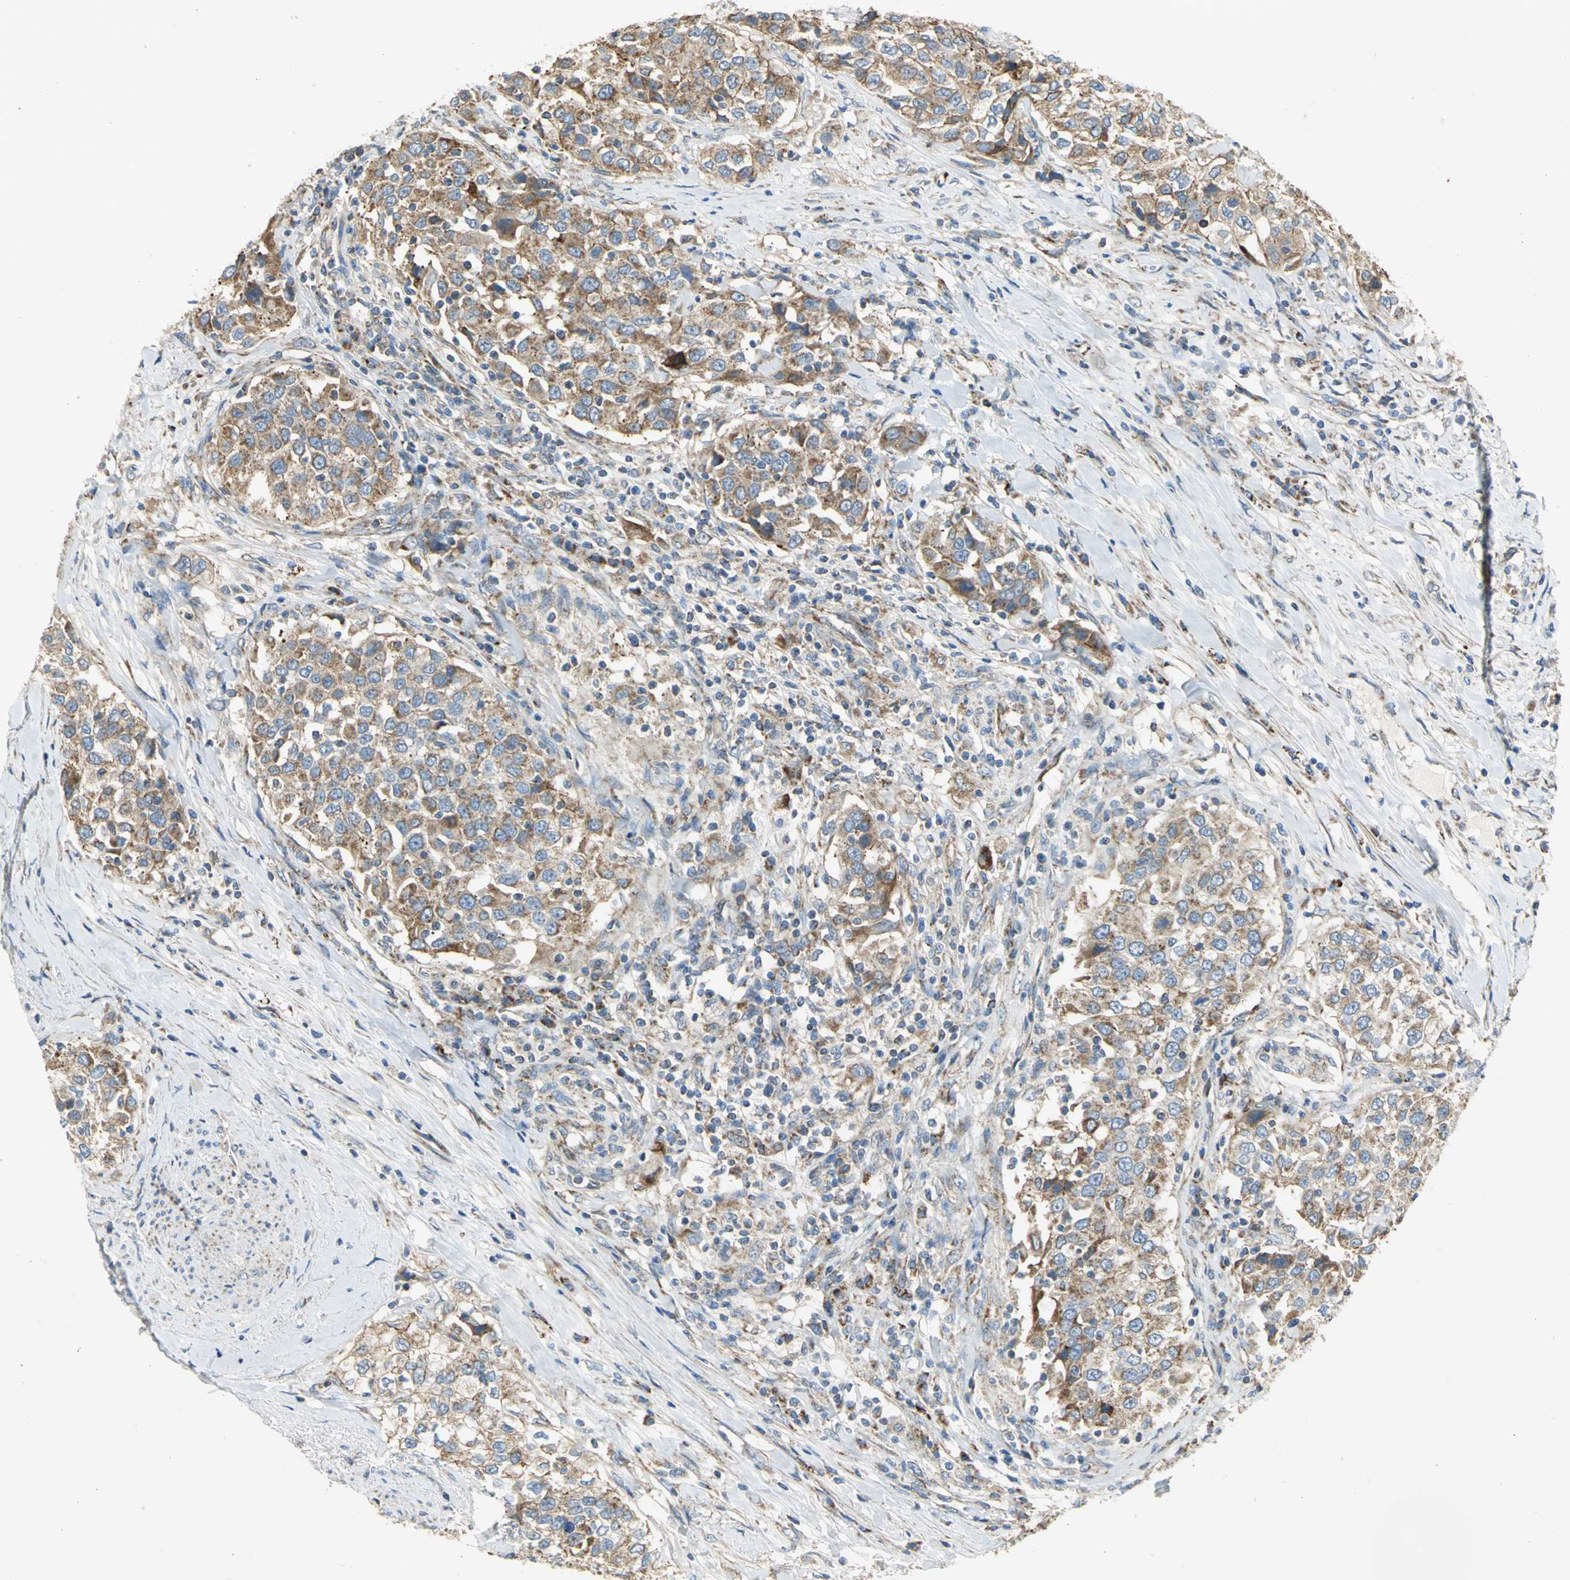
{"staining": {"intensity": "moderate", "quantity": ">75%", "location": "cytoplasmic/membranous"}, "tissue": "urothelial cancer", "cell_type": "Tumor cells", "image_type": "cancer", "snomed": [{"axis": "morphology", "description": "Urothelial carcinoma, High grade"}, {"axis": "topography", "description": "Urinary bladder"}], "caption": "Protein positivity by IHC shows moderate cytoplasmic/membranous expression in about >75% of tumor cells in urothelial cancer.", "gene": "NDUFB5", "patient": {"sex": "female", "age": 80}}